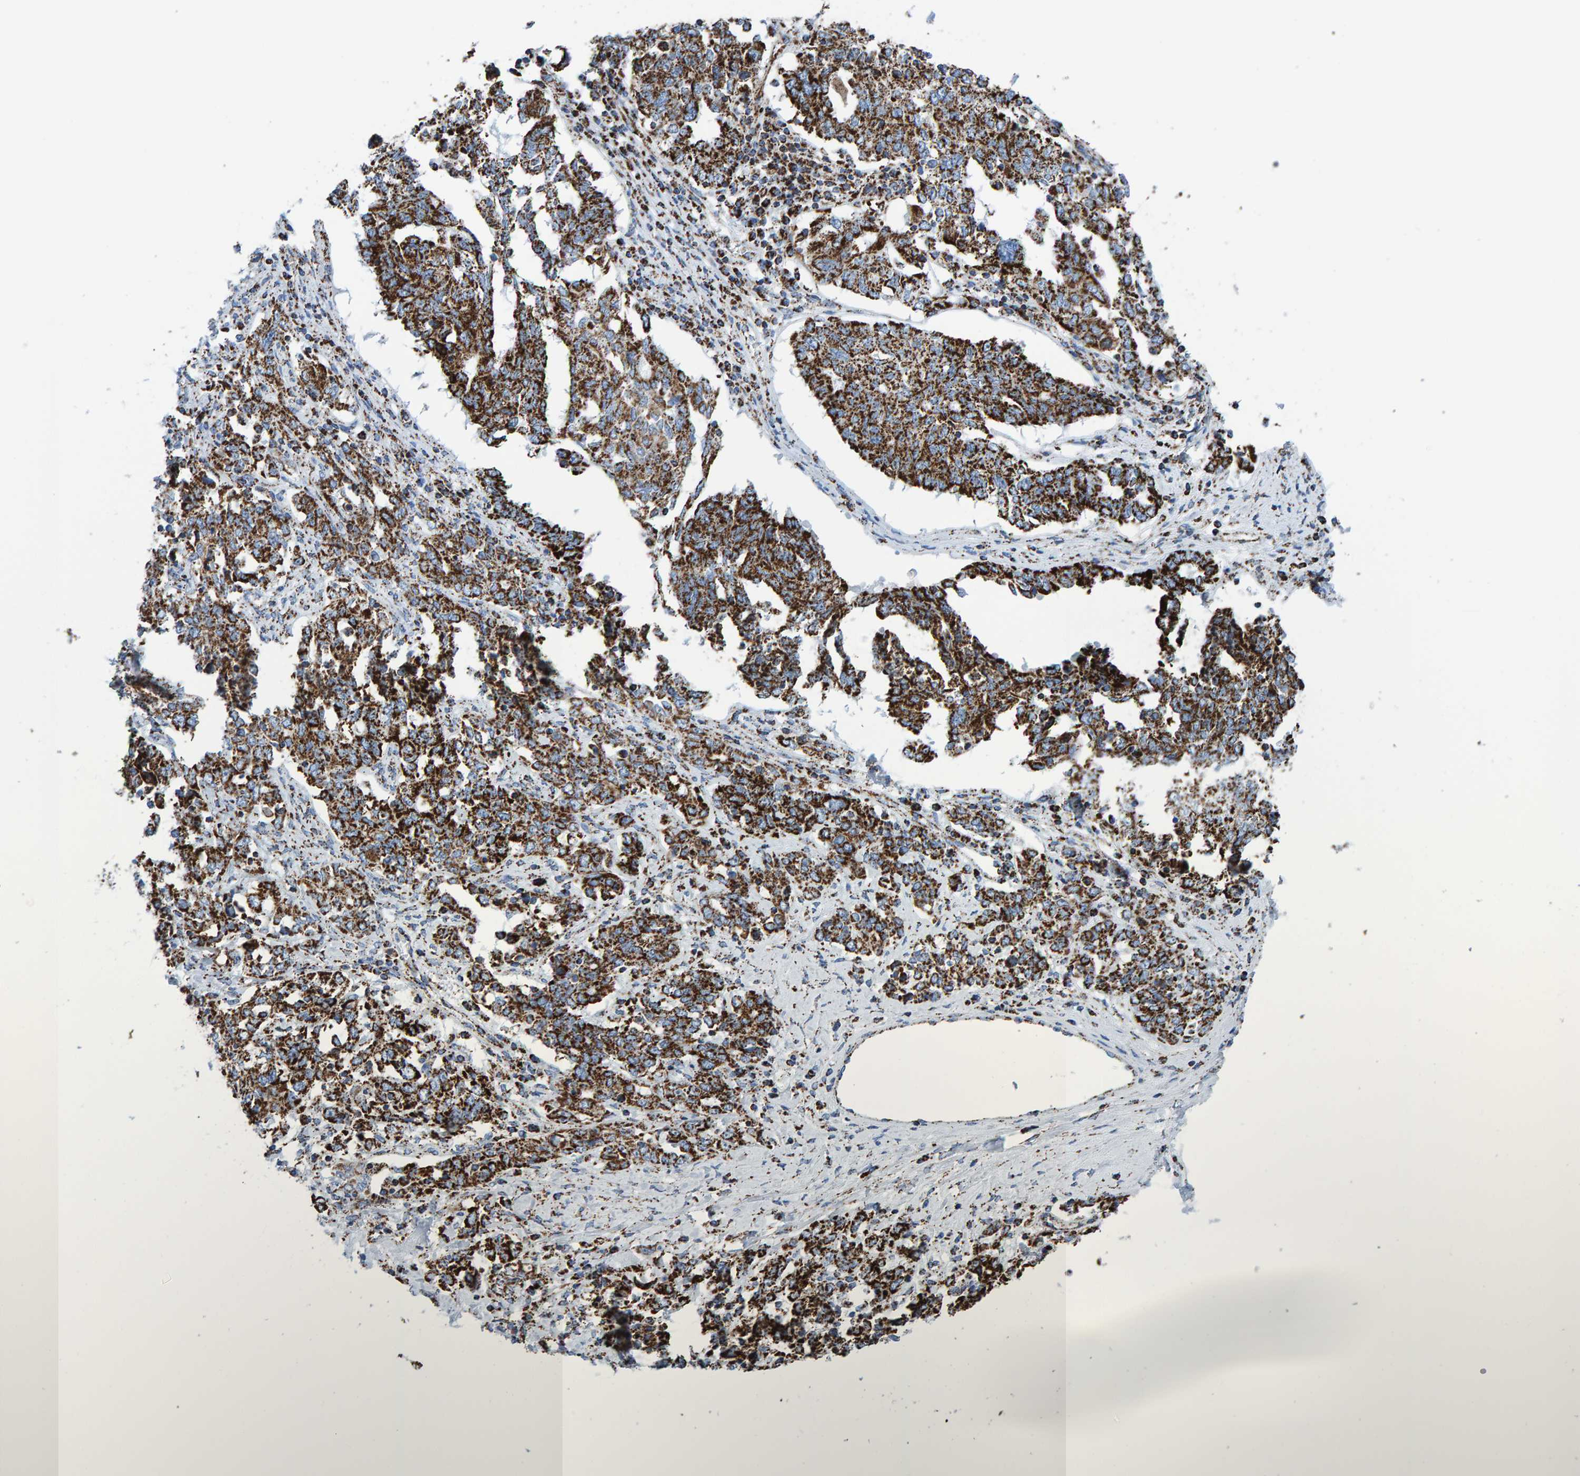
{"staining": {"intensity": "strong", "quantity": ">75%", "location": "cytoplasmic/membranous"}, "tissue": "ovarian cancer", "cell_type": "Tumor cells", "image_type": "cancer", "snomed": [{"axis": "morphology", "description": "Carcinoma, endometroid"}, {"axis": "topography", "description": "Ovary"}], "caption": "An immunohistochemistry (IHC) micrograph of tumor tissue is shown. Protein staining in brown highlights strong cytoplasmic/membranous positivity in ovarian endometroid carcinoma within tumor cells. The staining was performed using DAB, with brown indicating positive protein expression. Nuclei are stained blue with hematoxylin.", "gene": "ENSG00000262660", "patient": {"sex": "female", "age": 62}}